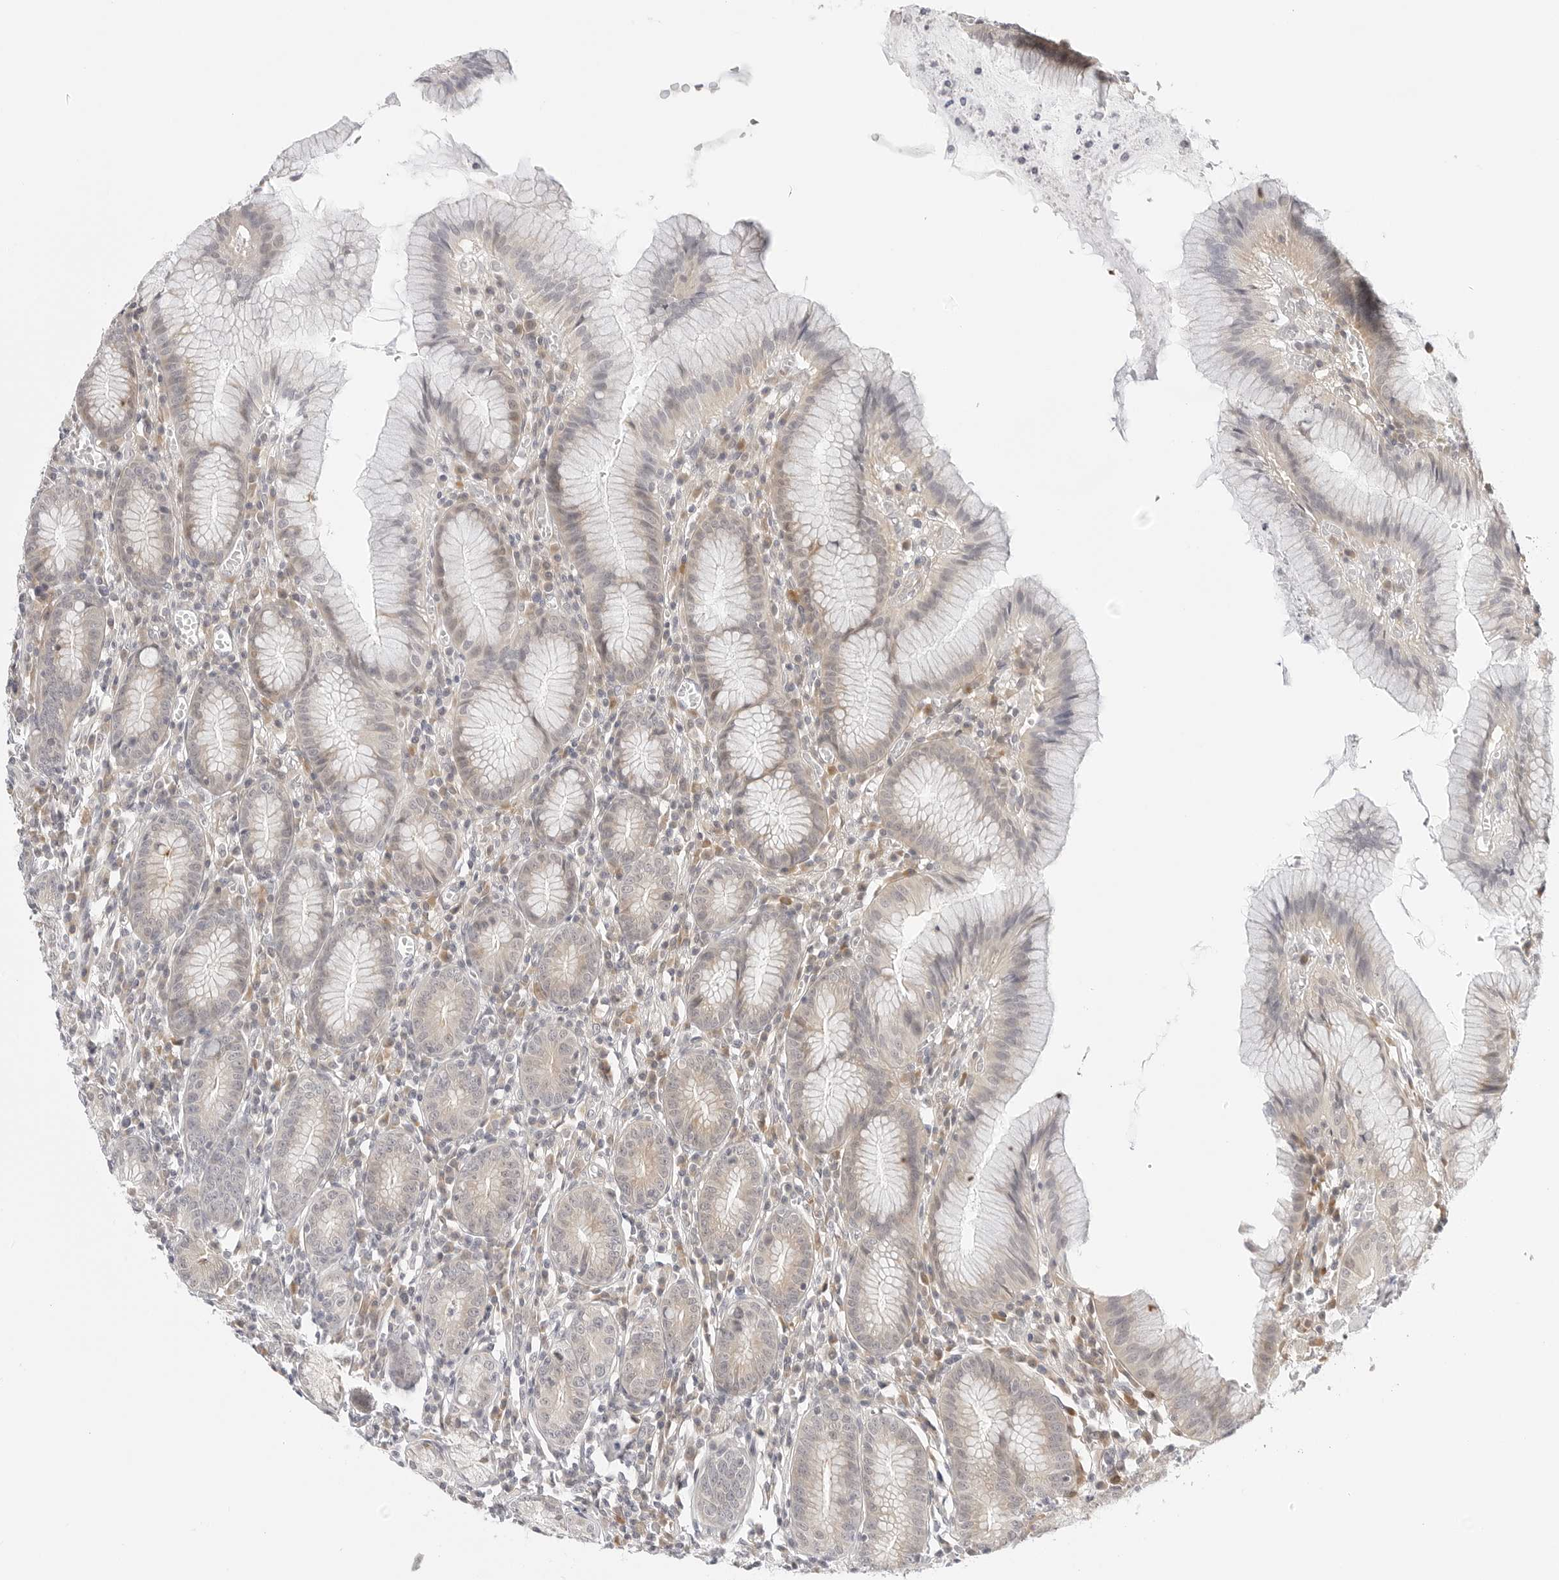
{"staining": {"intensity": "weak", "quantity": "<25%", "location": "cytoplasmic/membranous"}, "tissue": "stomach", "cell_type": "Glandular cells", "image_type": "normal", "snomed": [{"axis": "morphology", "description": "Normal tissue, NOS"}, {"axis": "topography", "description": "Stomach"}], "caption": "An immunohistochemistry (IHC) micrograph of benign stomach is shown. There is no staining in glandular cells of stomach.", "gene": "TCP1", "patient": {"sex": "male", "age": 55}}